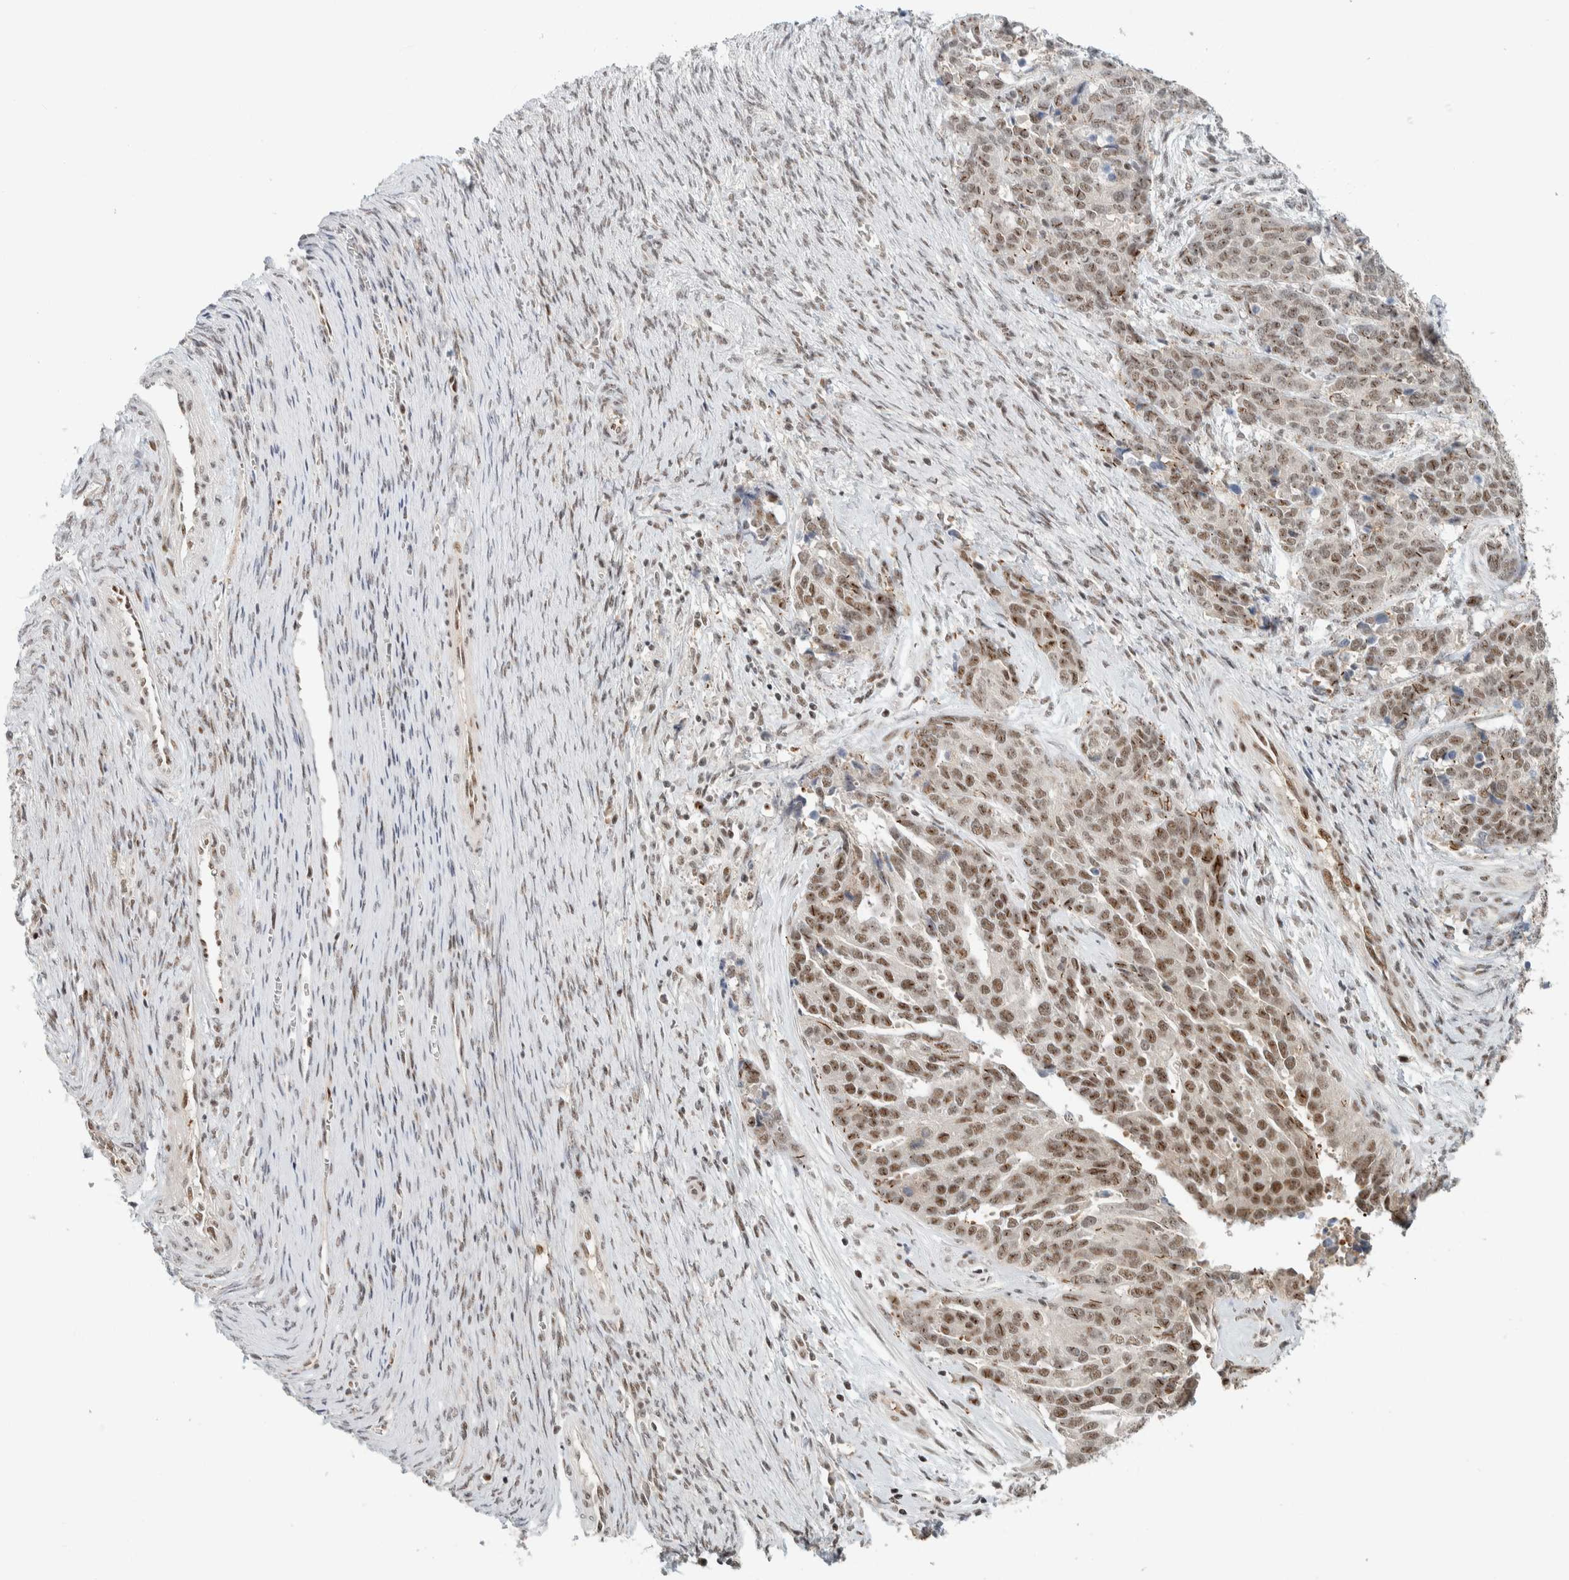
{"staining": {"intensity": "moderate", "quantity": ">75%", "location": "nuclear"}, "tissue": "ovarian cancer", "cell_type": "Tumor cells", "image_type": "cancer", "snomed": [{"axis": "morphology", "description": "Cystadenocarcinoma, serous, NOS"}, {"axis": "topography", "description": "Ovary"}], "caption": "Immunohistochemical staining of human ovarian cancer (serous cystadenocarcinoma) demonstrates medium levels of moderate nuclear protein positivity in about >75% of tumor cells.", "gene": "ZBTB2", "patient": {"sex": "female", "age": 44}}